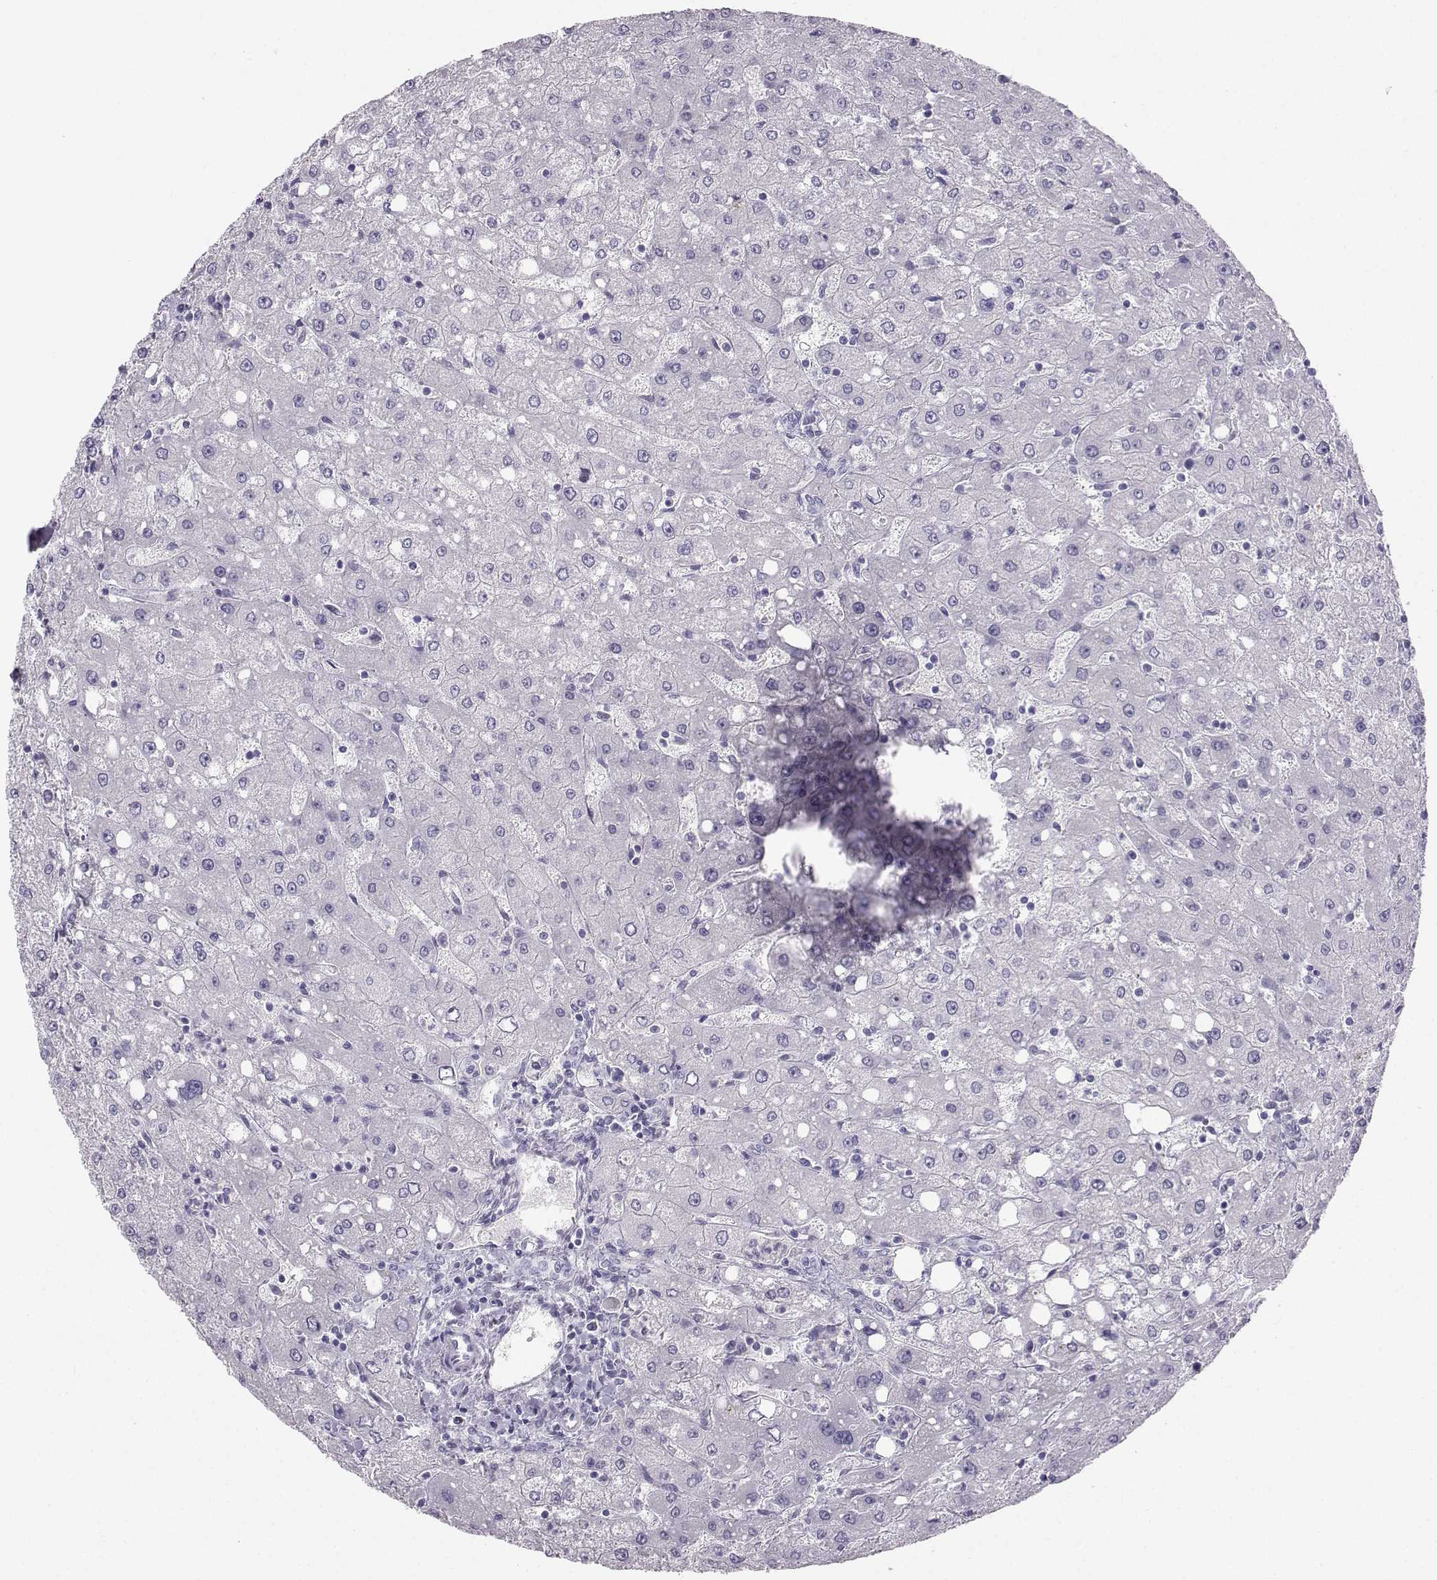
{"staining": {"intensity": "negative", "quantity": "none", "location": "none"}, "tissue": "liver", "cell_type": "Cholangiocytes", "image_type": "normal", "snomed": [{"axis": "morphology", "description": "Normal tissue, NOS"}, {"axis": "topography", "description": "Liver"}], "caption": "An immunohistochemistry (IHC) histopathology image of benign liver is shown. There is no staining in cholangiocytes of liver.", "gene": "IQCD", "patient": {"sex": "female", "age": 53}}